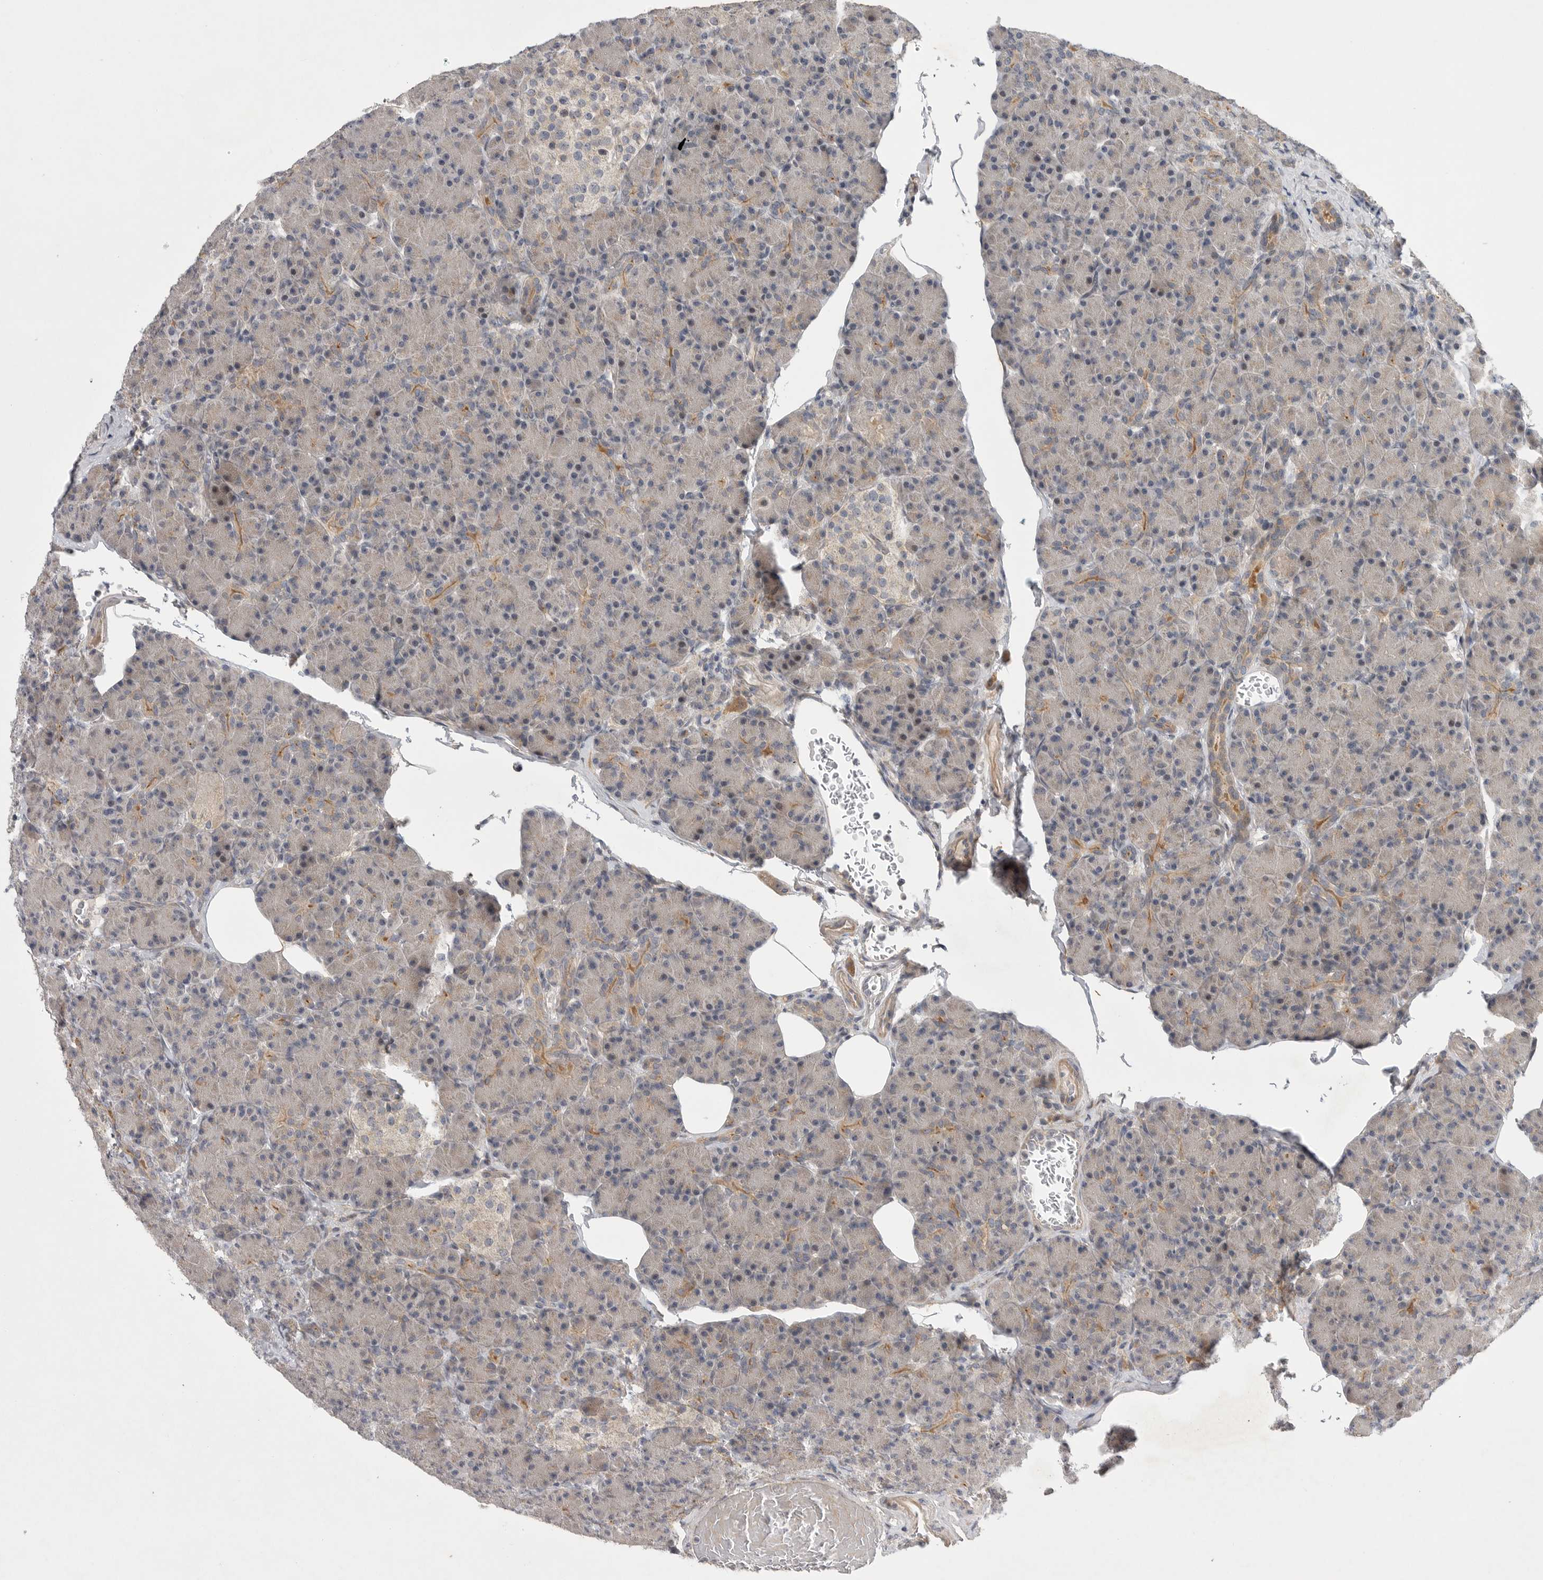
{"staining": {"intensity": "moderate", "quantity": "25%-75%", "location": "cytoplasmic/membranous"}, "tissue": "pancreas", "cell_type": "Exocrine glandular cells", "image_type": "normal", "snomed": [{"axis": "morphology", "description": "Normal tissue, NOS"}, {"axis": "topography", "description": "Pancreas"}], "caption": "Immunohistochemical staining of unremarkable pancreas demonstrates medium levels of moderate cytoplasmic/membranous positivity in approximately 25%-75% of exocrine glandular cells. The protein is stained brown, and the nuclei are stained in blue (DAB IHC with brightfield microscopy, high magnification).", "gene": "FBXO43", "patient": {"sex": "female", "age": 43}}